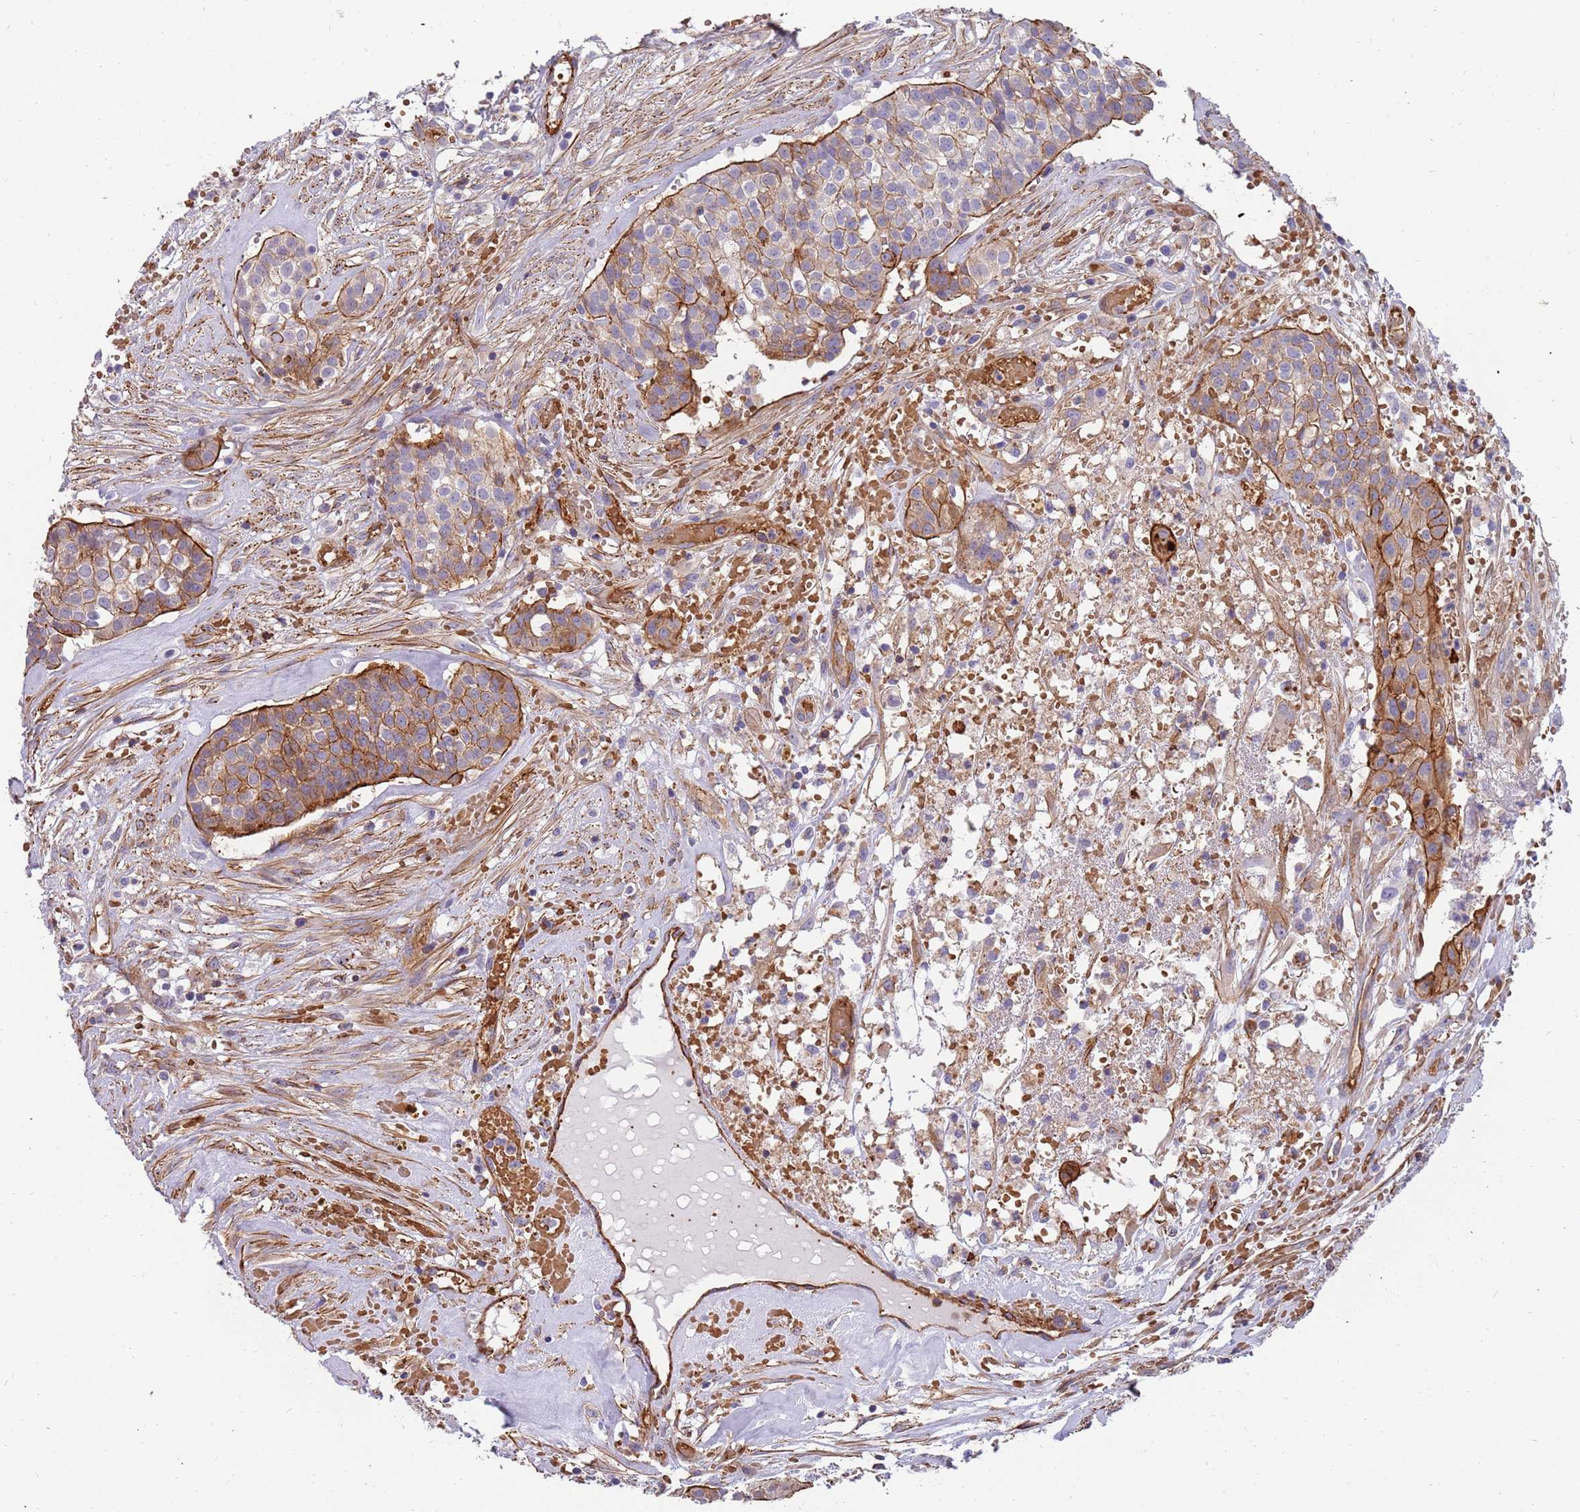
{"staining": {"intensity": "moderate", "quantity": "25%-75%", "location": "cytoplasmic/membranous"}, "tissue": "head and neck cancer", "cell_type": "Tumor cells", "image_type": "cancer", "snomed": [{"axis": "morphology", "description": "Adenocarcinoma, NOS"}, {"axis": "topography", "description": "Head-Neck"}], "caption": "Immunohistochemical staining of human head and neck cancer (adenocarcinoma) reveals medium levels of moderate cytoplasmic/membranous staining in about 25%-75% of tumor cells.", "gene": "GFRAL", "patient": {"sex": "male", "age": 81}}